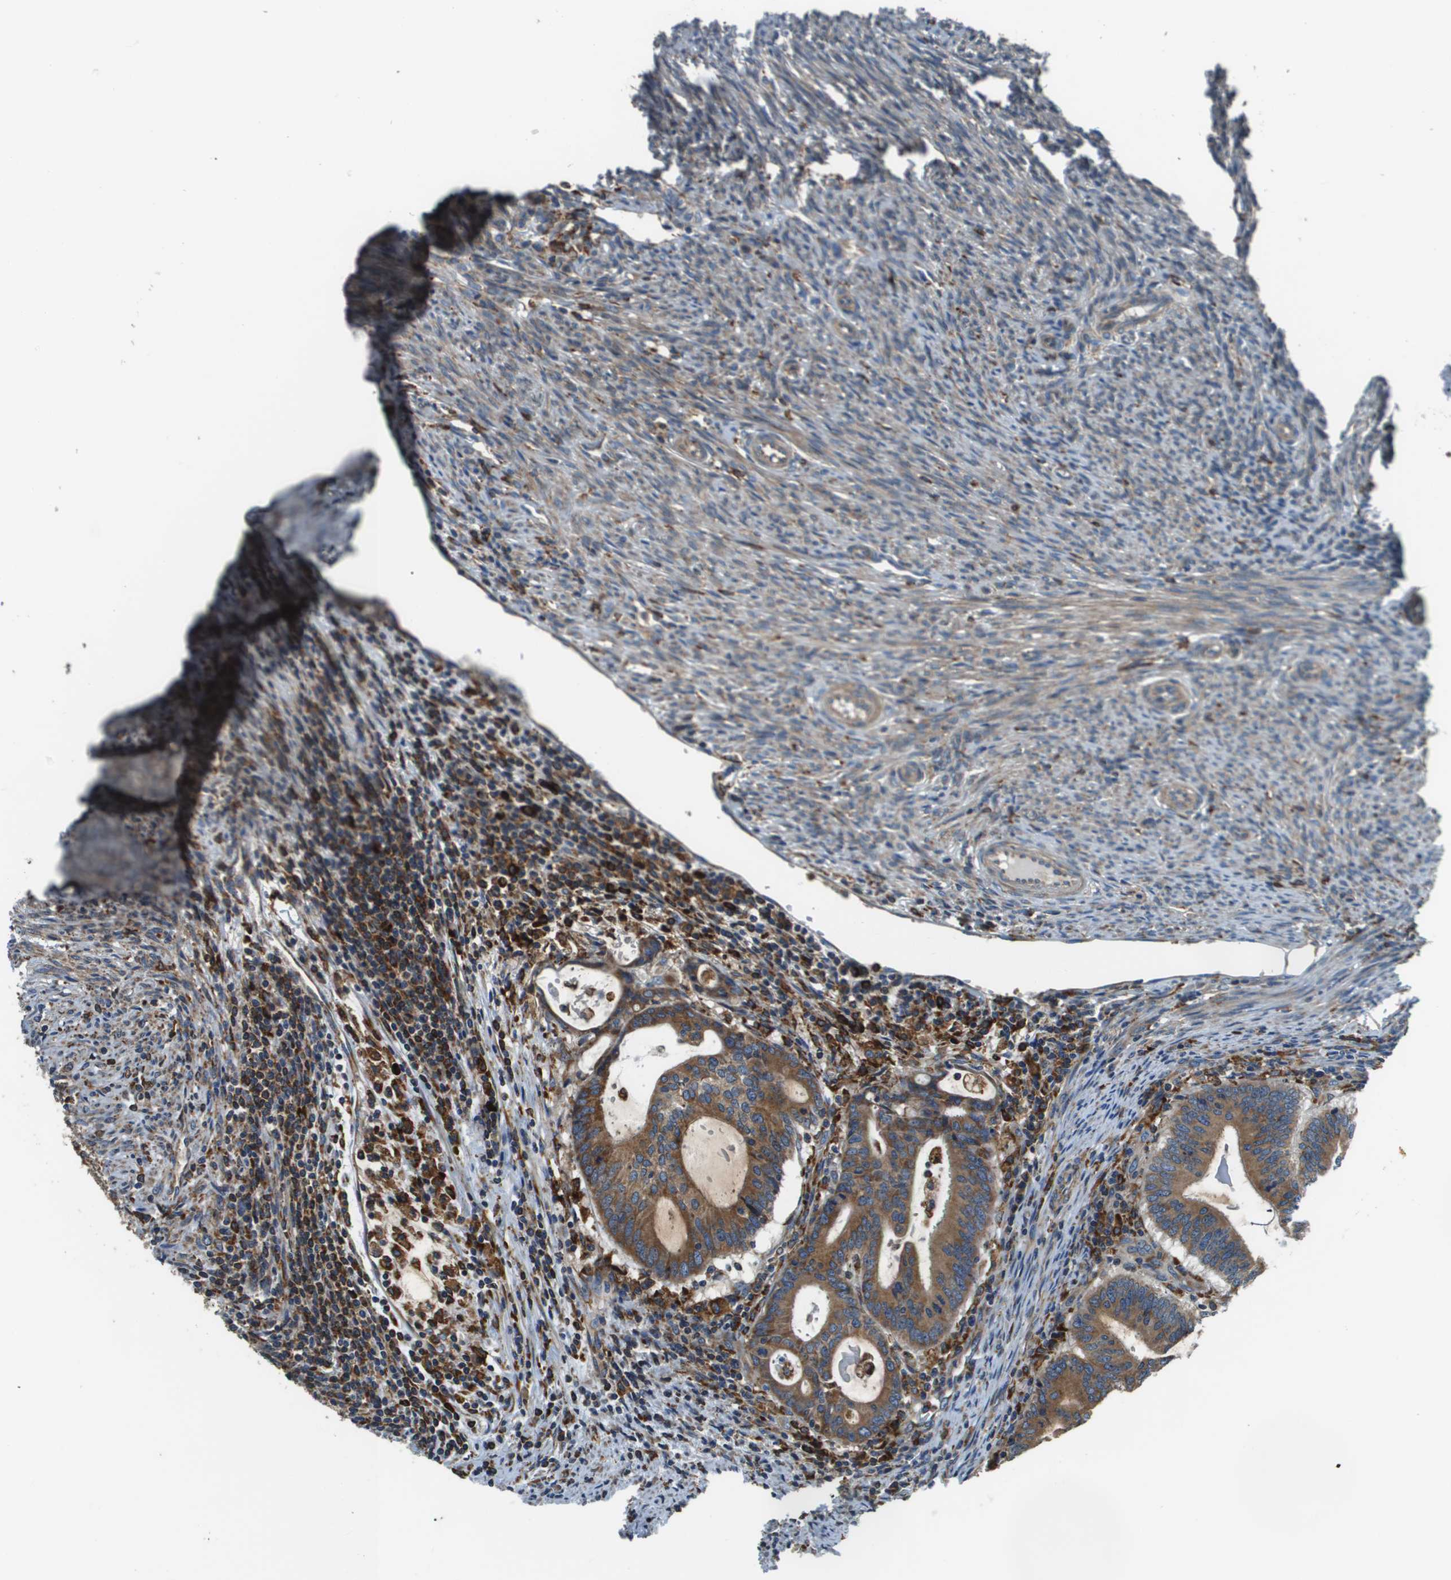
{"staining": {"intensity": "moderate", "quantity": ">75%", "location": "cytoplasmic/membranous"}, "tissue": "endometrial cancer", "cell_type": "Tumor cells", "image_type": "cancer", "snomed": [{"axis": "morphology", "description": "Adenocarcinoma, NOS"}, {"axis": "topography", "description": "Uterus"}], "caption": "Endometrial adenocarcinoma tissue exhibits moderate cytoplasmic/membranous expression in about >75% of tumor cells, visualized by immunohistochemistry.", "gene": "CNPY3", "patient": {"sex": "female", "age": 83}}